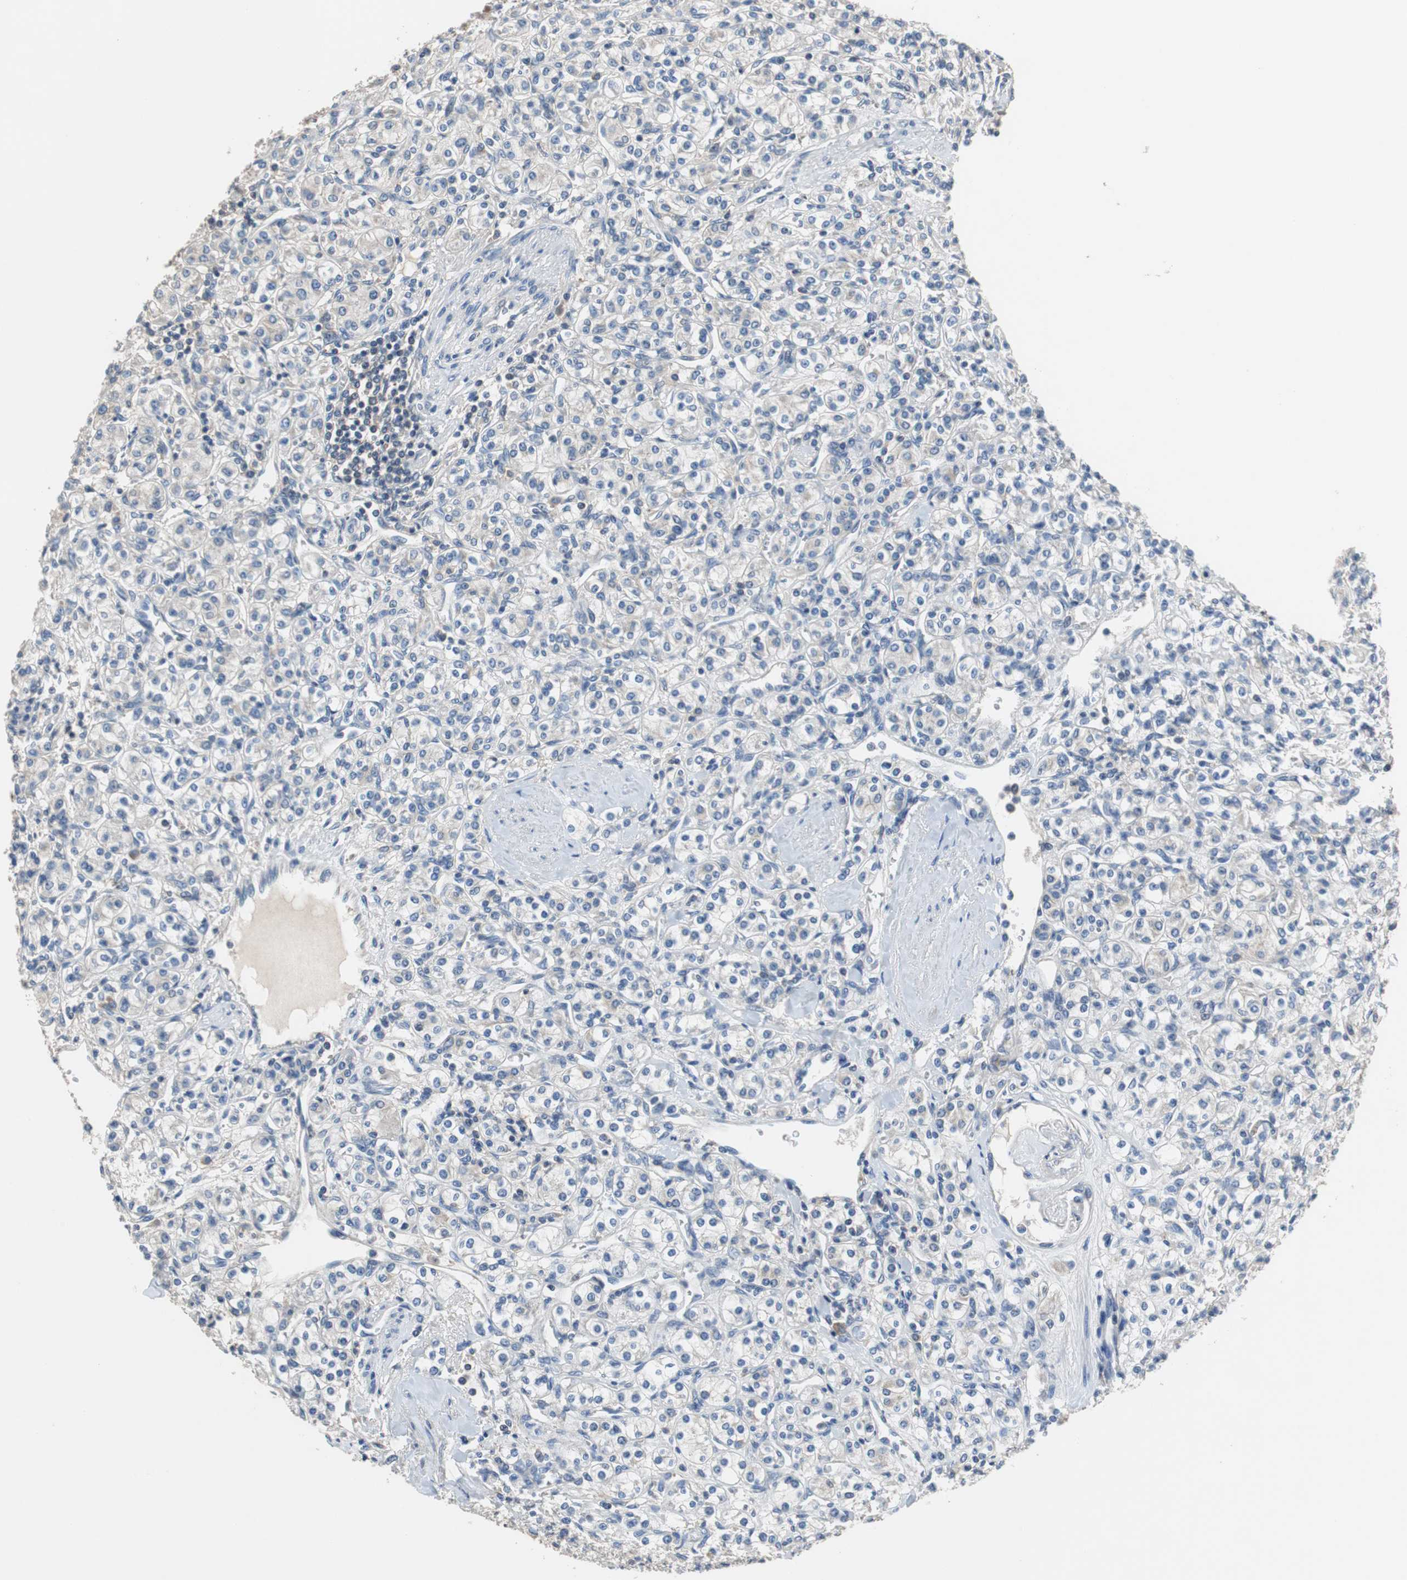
{"staining": {"intensity": "negative", "quantity": "none", "location": "none"}, "tissue": "renal cancer", "cell_type": "Tumor cells", "image_type": "cancer", "snomed": [{"axis": "morphology", "description": "Adenocarcinoma, NOS"}, {"axis": "topography", "description": "Kidney"}], "caption": "Tumor cells show no significant protein staining in renal cancer.", "gene": "PRKCA", "patient": {"sex": "male", "age": 77}}